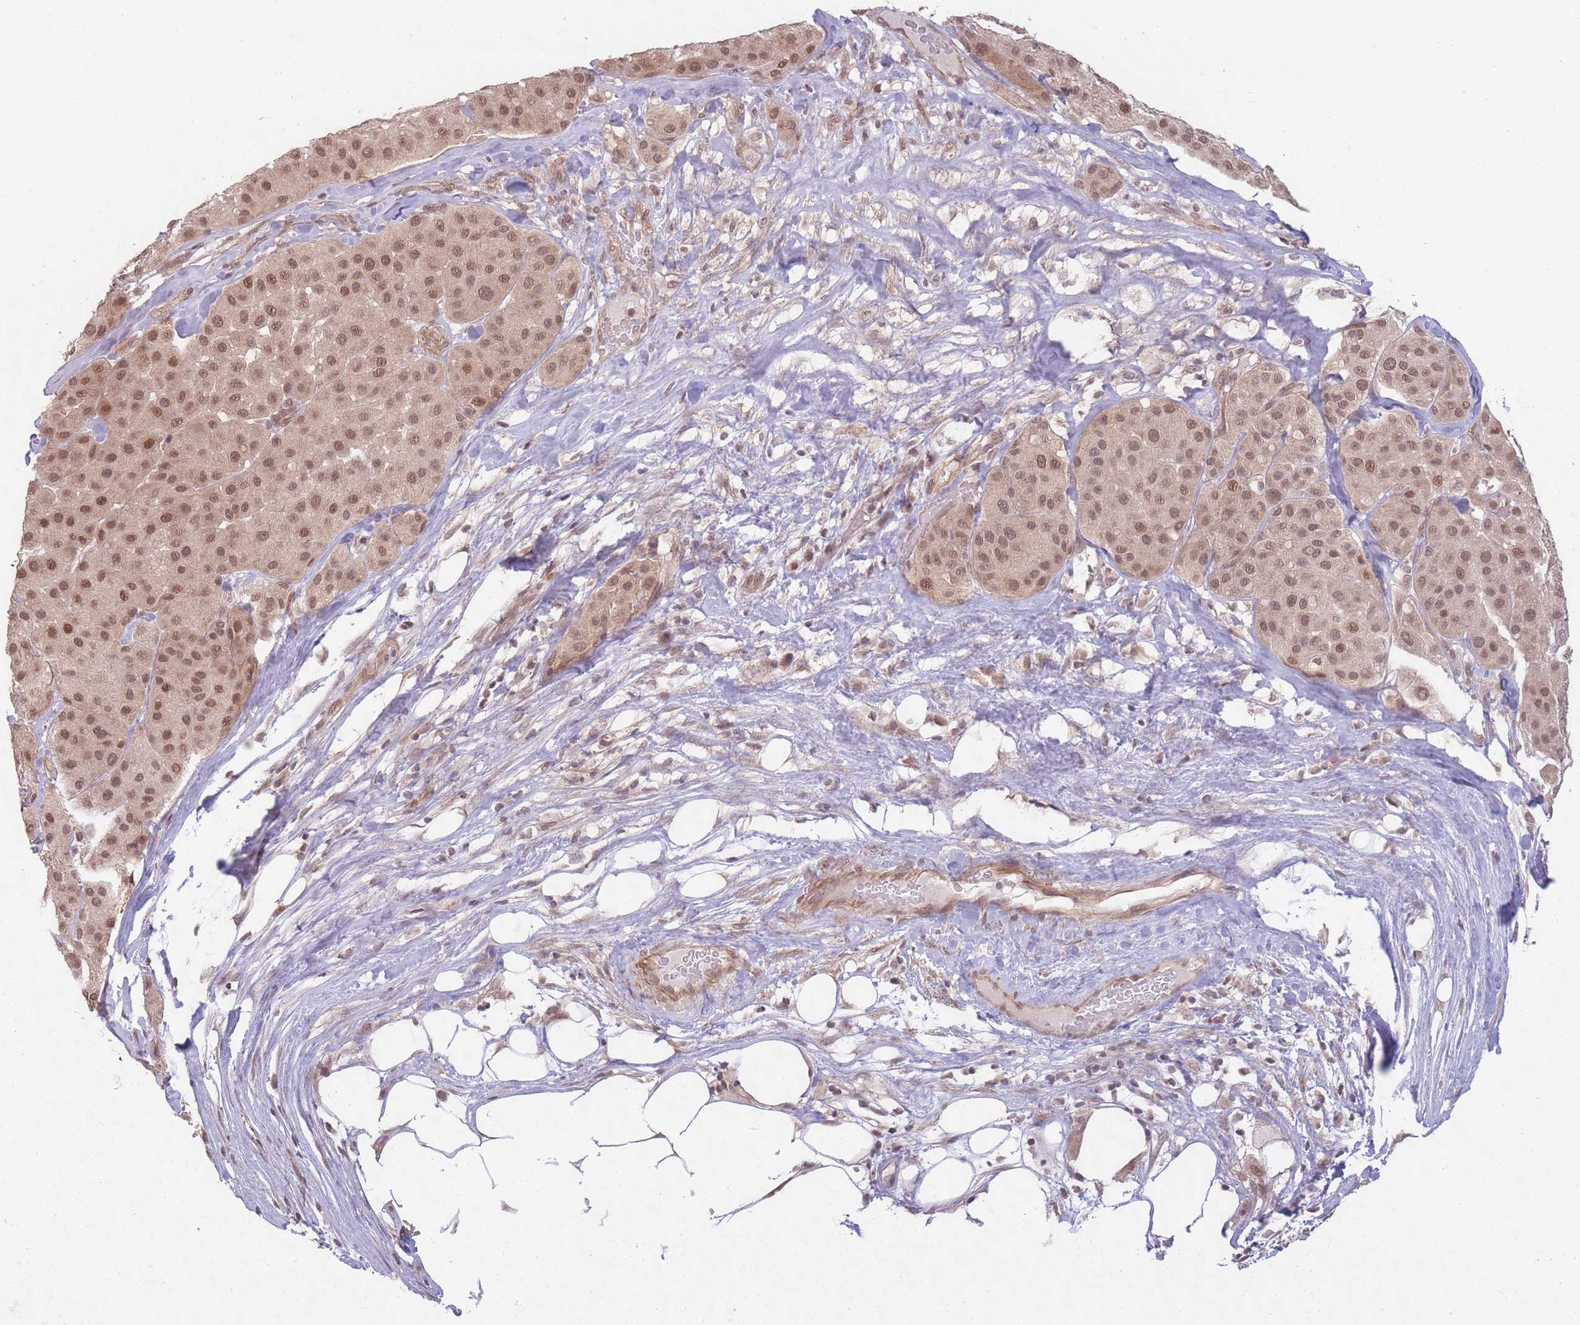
{"staining": {"intensity": "moderate", "quantity": ">75%", "location": "nuclear"}, "tissue": "melanoma", "cell_type": "Tumor cells", "image_type": "cancer", "snomed": [{"axis": "morphology", "description": "Malignant melanoma, Metastatic site"}, {"axis": "topography", "description": "Smooth muscle"}], "caption": "Tumor cells exhibit medium levels of moderate nuclear staining in approximately >75% of cells in human melanoma.", "gene": "CCDC154", "patient": {"sex": "male", "age": 41}}